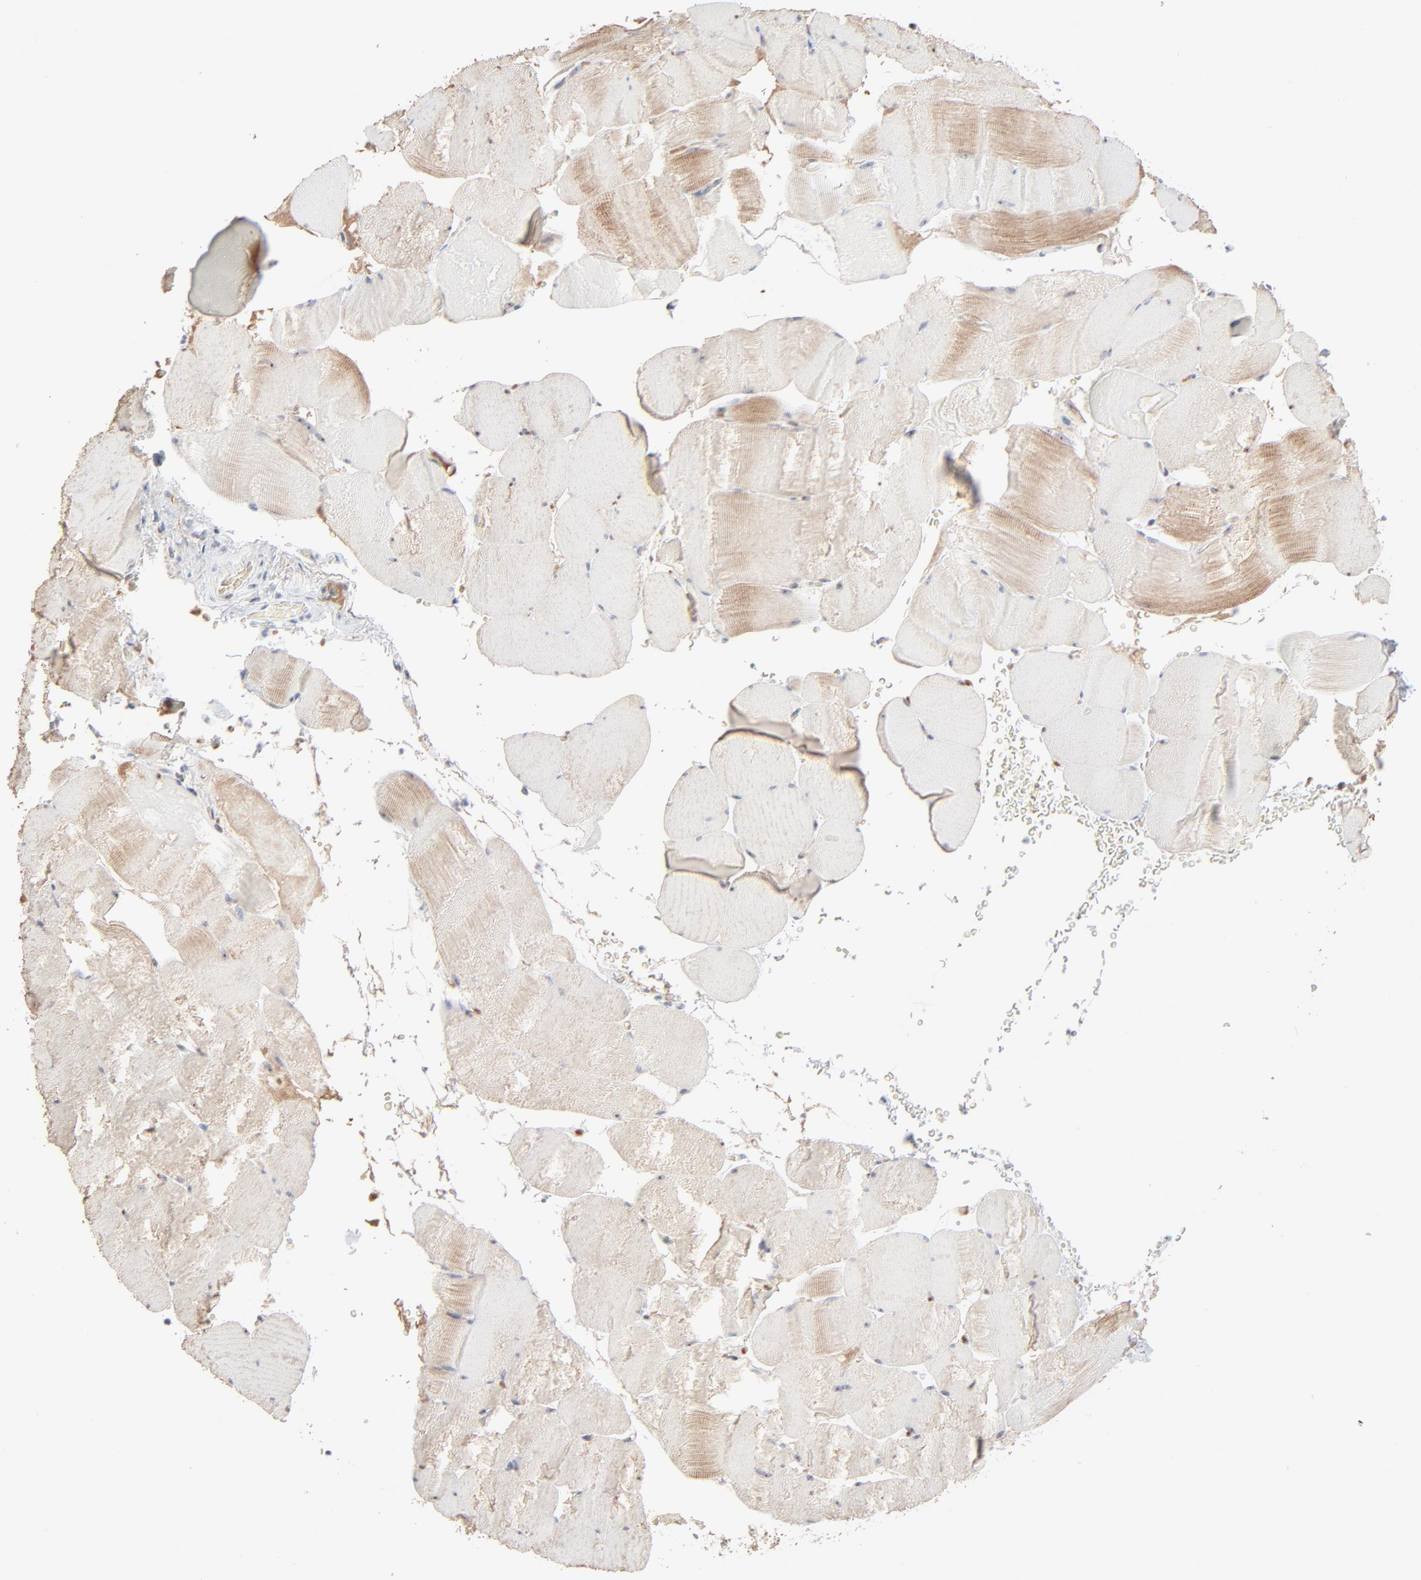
{"staining": {"intensity": "moderate", "quantity": "25%-75%", "location": "cytoplasmic/membranous"}, "tissue": "skeletal muscle", "cell_type": "Myocytes", "image_type": "normal", "snomed": [{"axis": "morphology", "description": "Normal tissue, NOS"}, {"axis": "topography", "description": "Skeletal muscle"}], "caption": "Moderate cytoplasmic/membranous expression for a protein is appreciated in about 25%-75% of myocytes of unremarkable skeletal muscle using IHC.", "gene": "MPHOSPH6", "patient": {"sex": "male", "age": 62}}